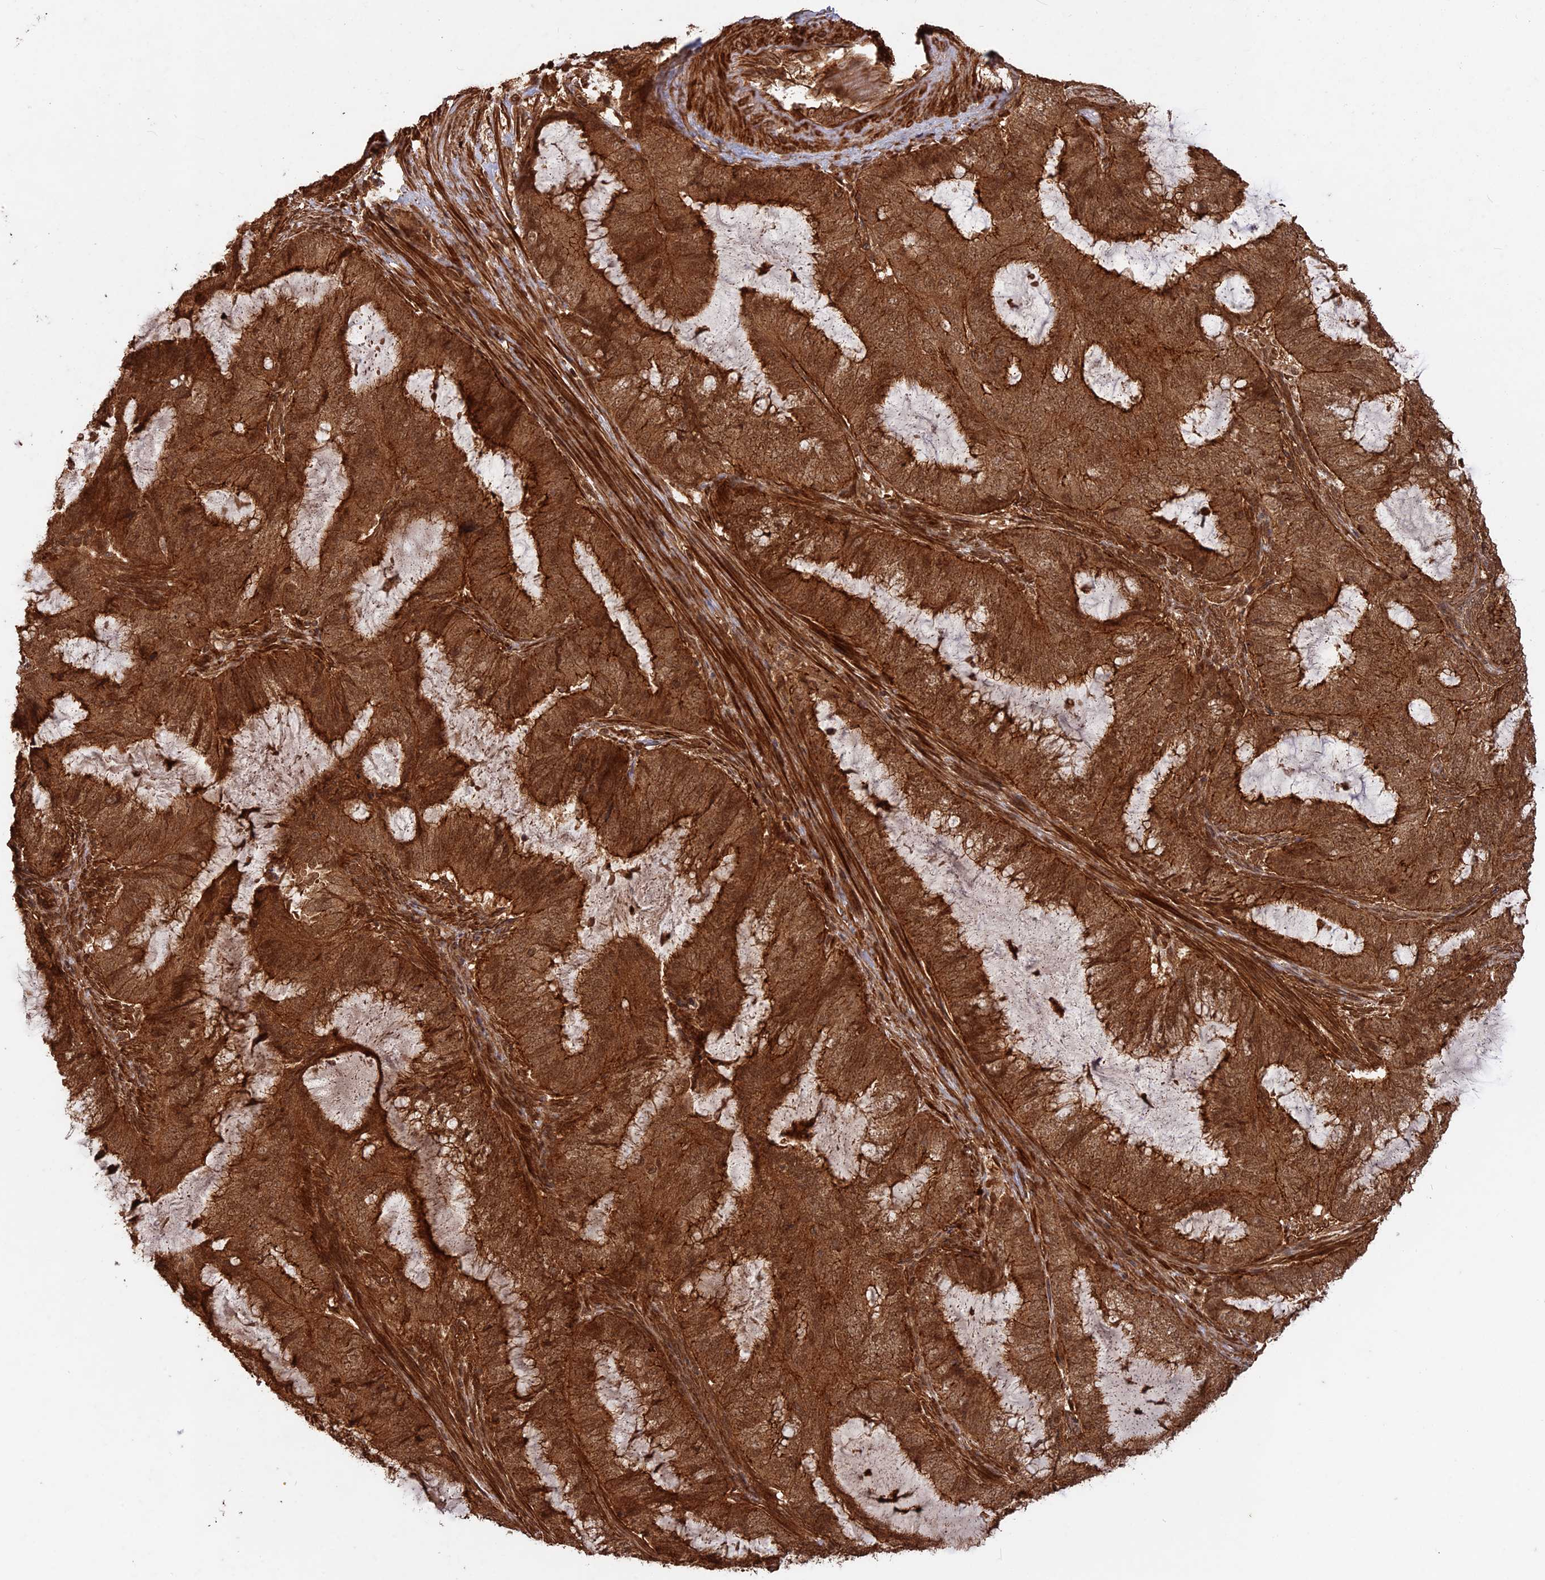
{"staining": {"intensity": "strong", "quantity": ">75%", "location": "cytoplasmic/membranous,nuclear"}, "tissue": "endometrial cancer", "cell_type": "Tumor cells", "image_type": "cancer", "snomed": [{"axis": "morphology", "description": "Adenocarcinoma, NOS"}, {"axis": "topography", "description": "Endometrium"}], "caption": "Endometrial adenocarcinoma stained with a brown dye exhibits strong cytoplasmic/membranous and nuclear positive expression in approximately >75% of tumor cells.", "gene": "CCDC174", "patient": {"sex": "female", "age": 51}}